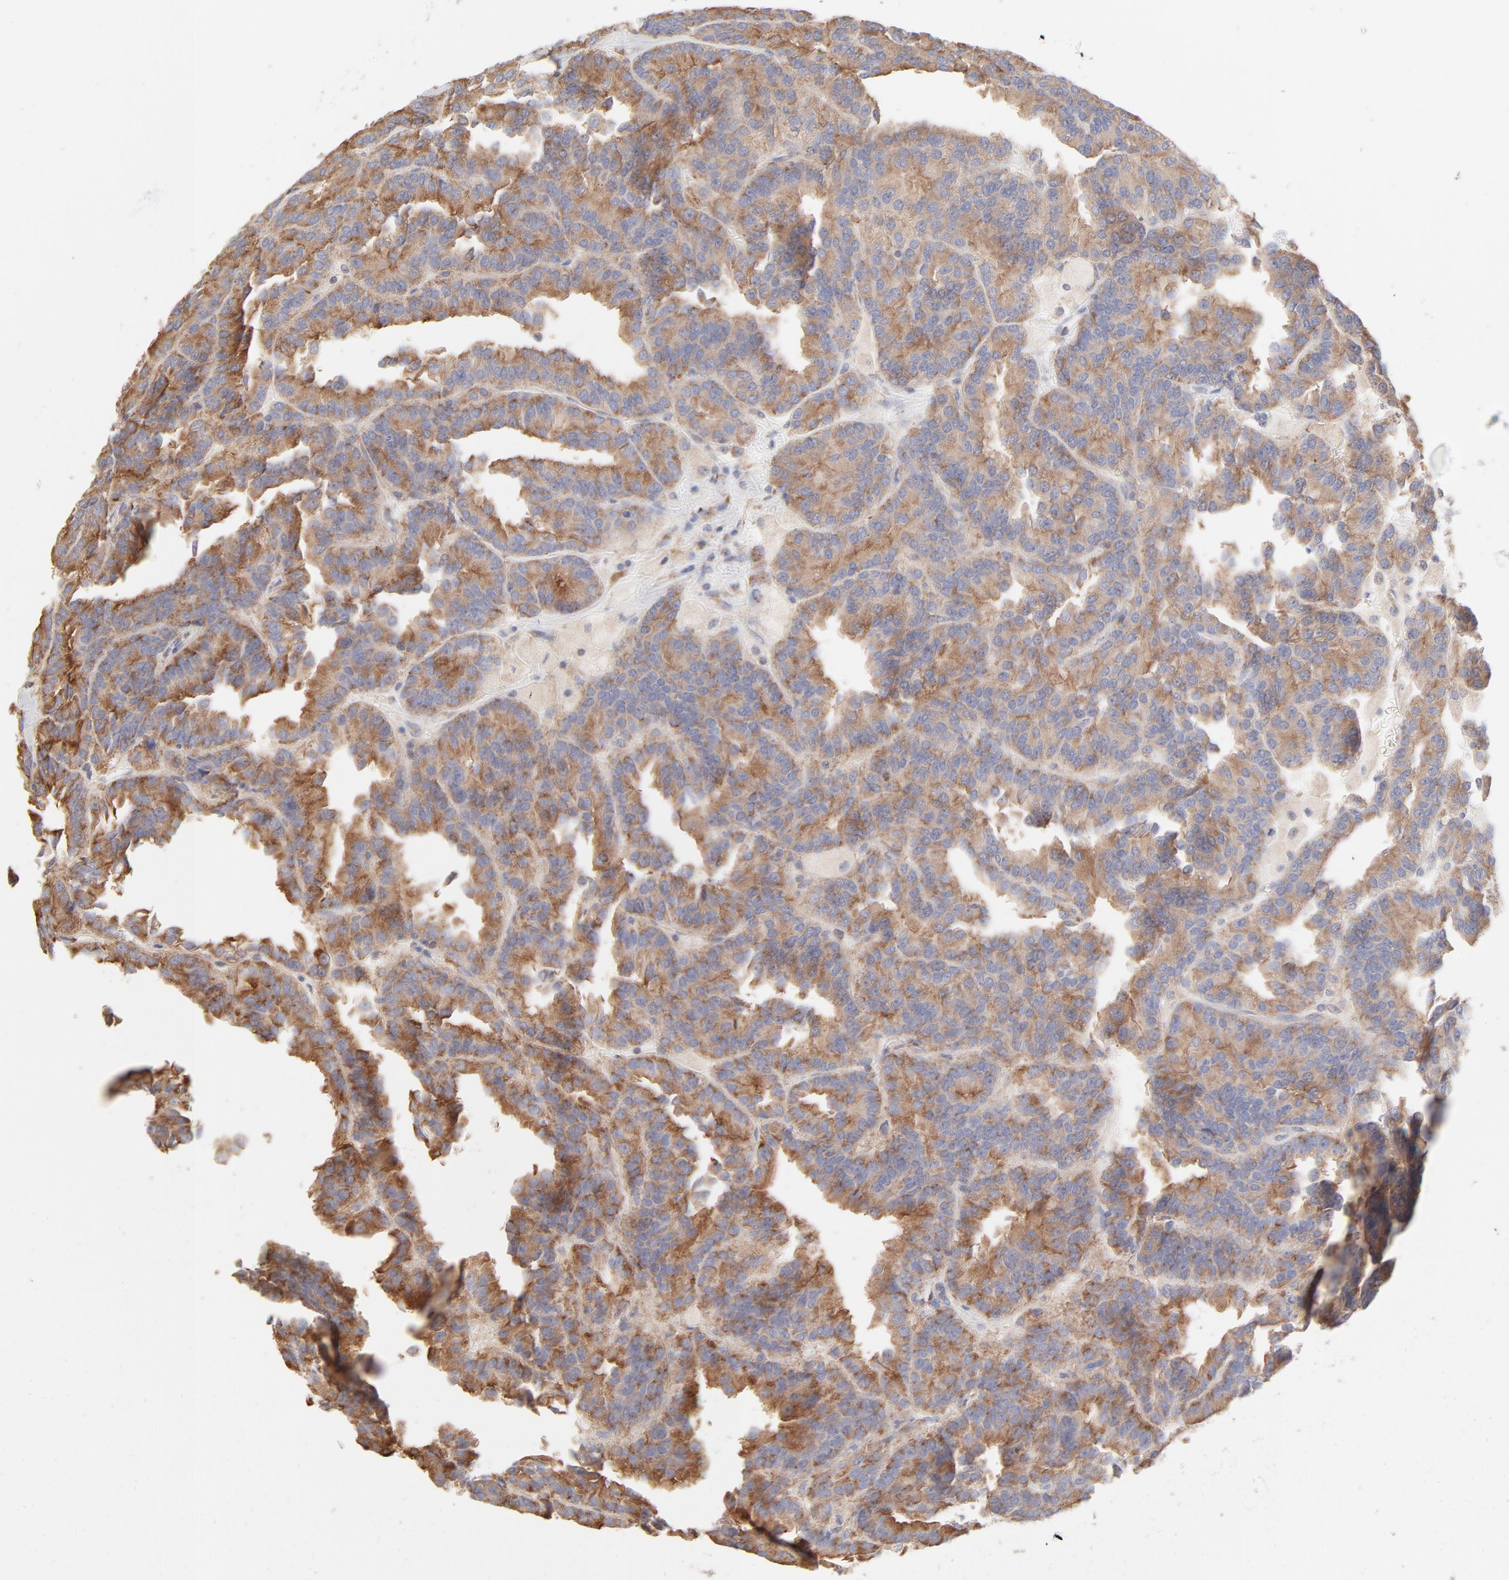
{"staining": {"intensity": "moderate", "quantity": ">75%", "location": "cytoplasmic/membranous"}, "tissue": "renal cancer", "cell_type": "Tumor cells", "image_type": "cancer", "snomed": [{"axis": "morphology", "description": "Adenocarcinoma, NOS"}, {"axis": "topography", "description": "Kidney"}], "caption": "Renal adenocarcinoma stained with a protein marker reveals moderate staining in tumor cells.", "gene": "RPS21", "patient": {"sex": "male", "age": 46}}